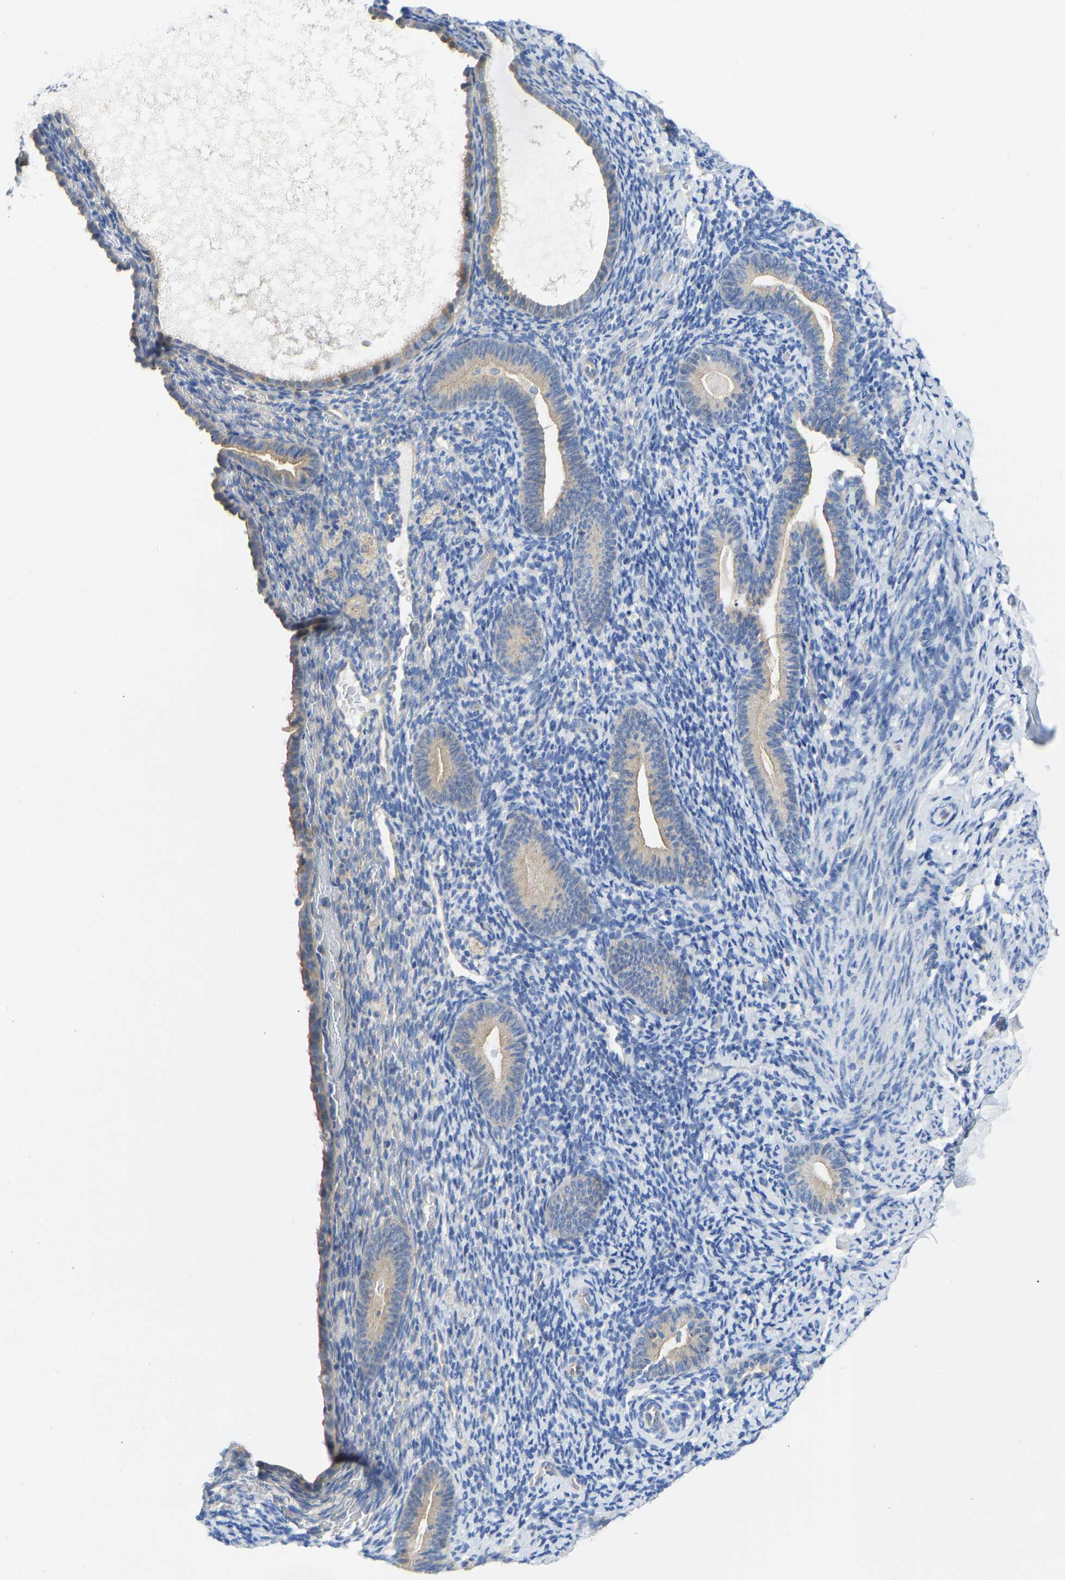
{"staining": {"intensity": "negative", "quantity": "none", "location": "none"}, "tissue": "endometrium", "cell_type": "Cells in endometrial stroma", "image_type": "normal", "snomed": [{"axis": "morphology", "description": "Normal tissue, NOS"}, {"axis": "topography", "description": "Endometrium"}], "caption": "The image reveals no staining of cells in endometrial stroma in normal endometrium.", "gene": "PPP3CA", "patient": {"sex": "female", "age": 51}}